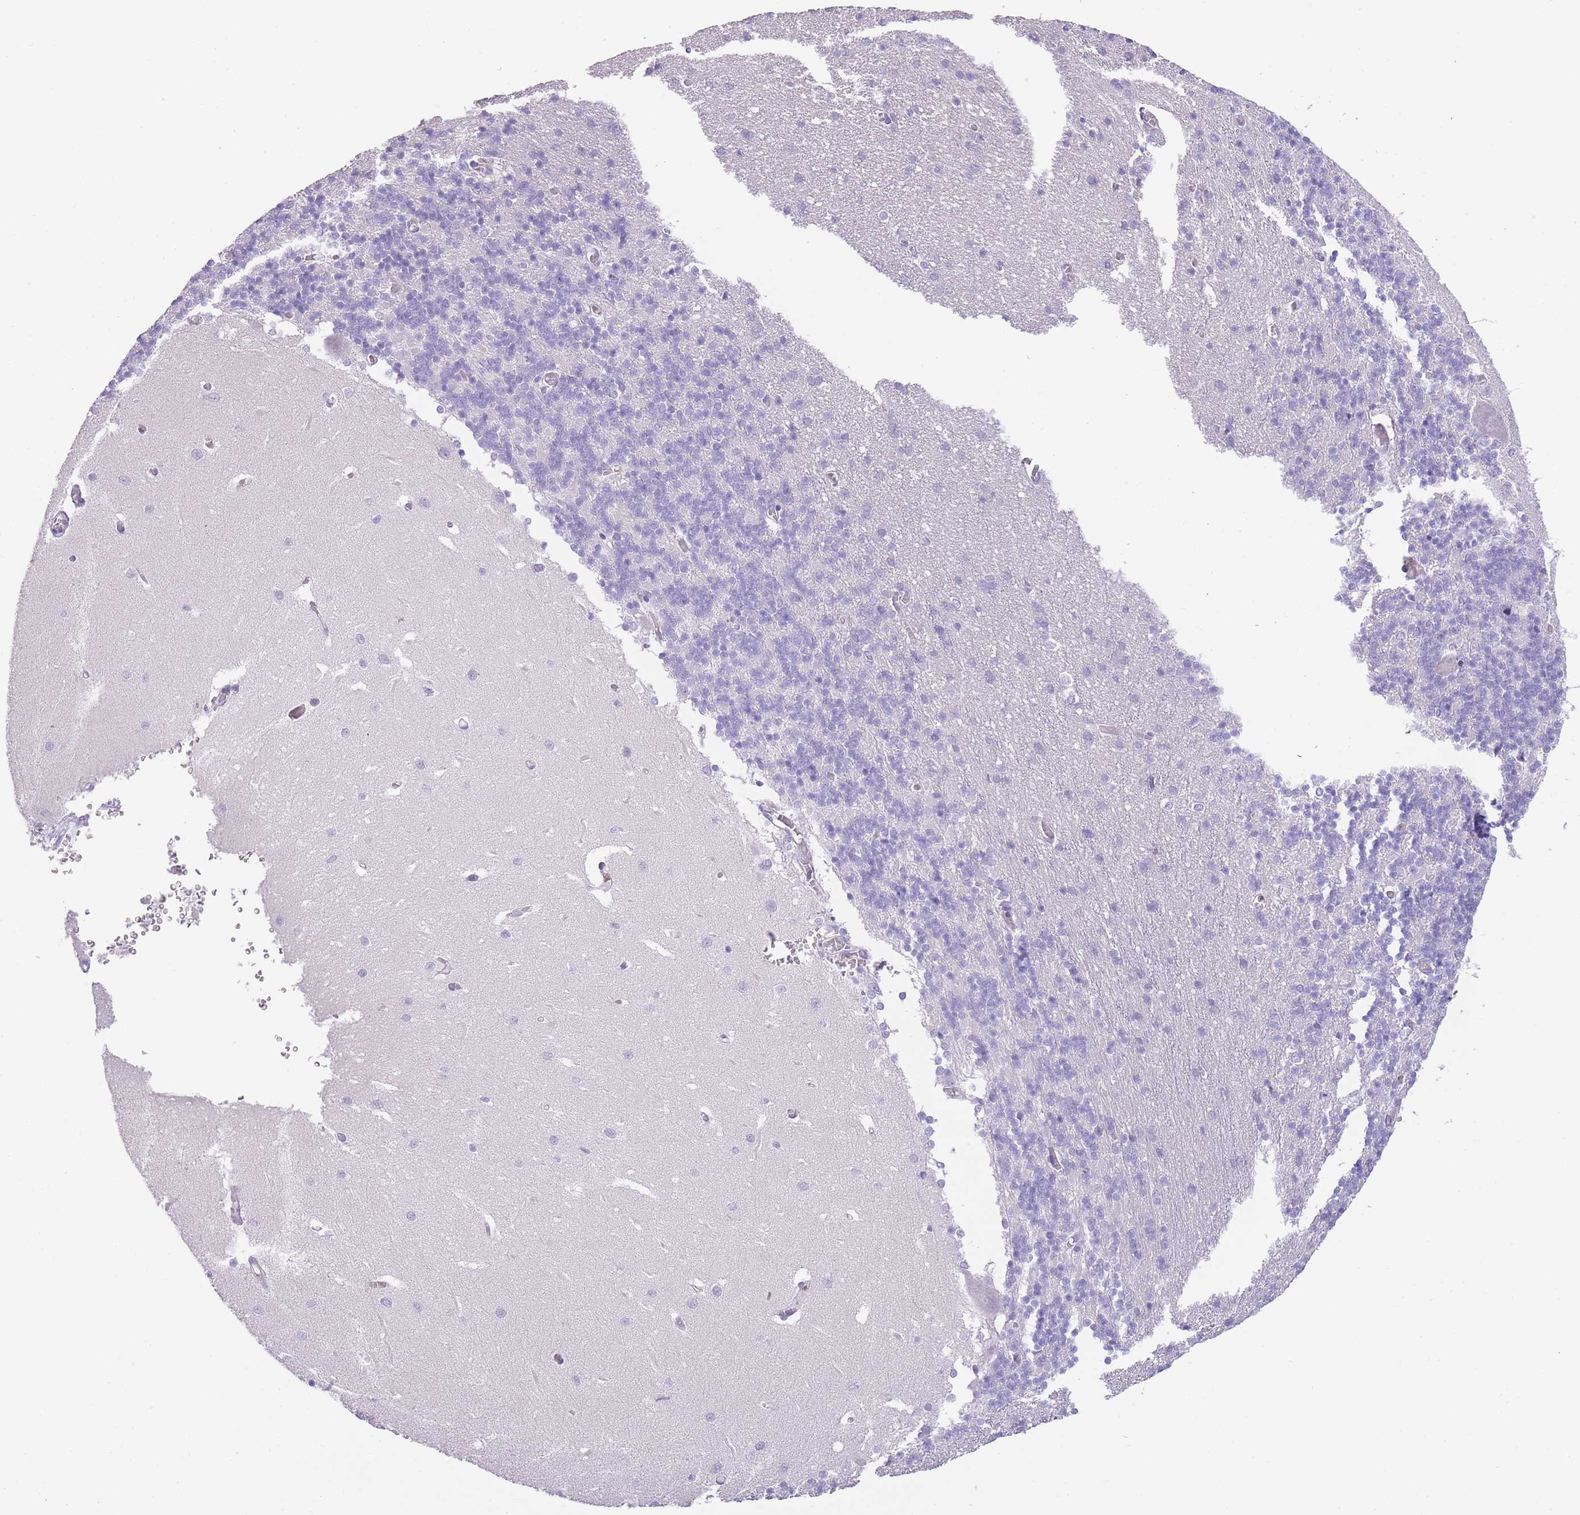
{"staining": {"intensity": "negative", "quantity": "none", "location": "none"}, "tissue": "cerebellum", "cell_type": "Cells in granular layer", "image_type": "normal", "snomed": [{"axis": "morphology", "description": "Normal tissue, NOS"}, {"axis": "topography", "description": "Cerebellum"}], "caption": "This is a image of immunohistochemistry (IHC) staining of unremarkable cerebellum, which shows no staining in cells in granular layer. (DAB IHC, high magnification).", "gene": "IMPG1", "patient": {"sex": "male", "age": 37}}